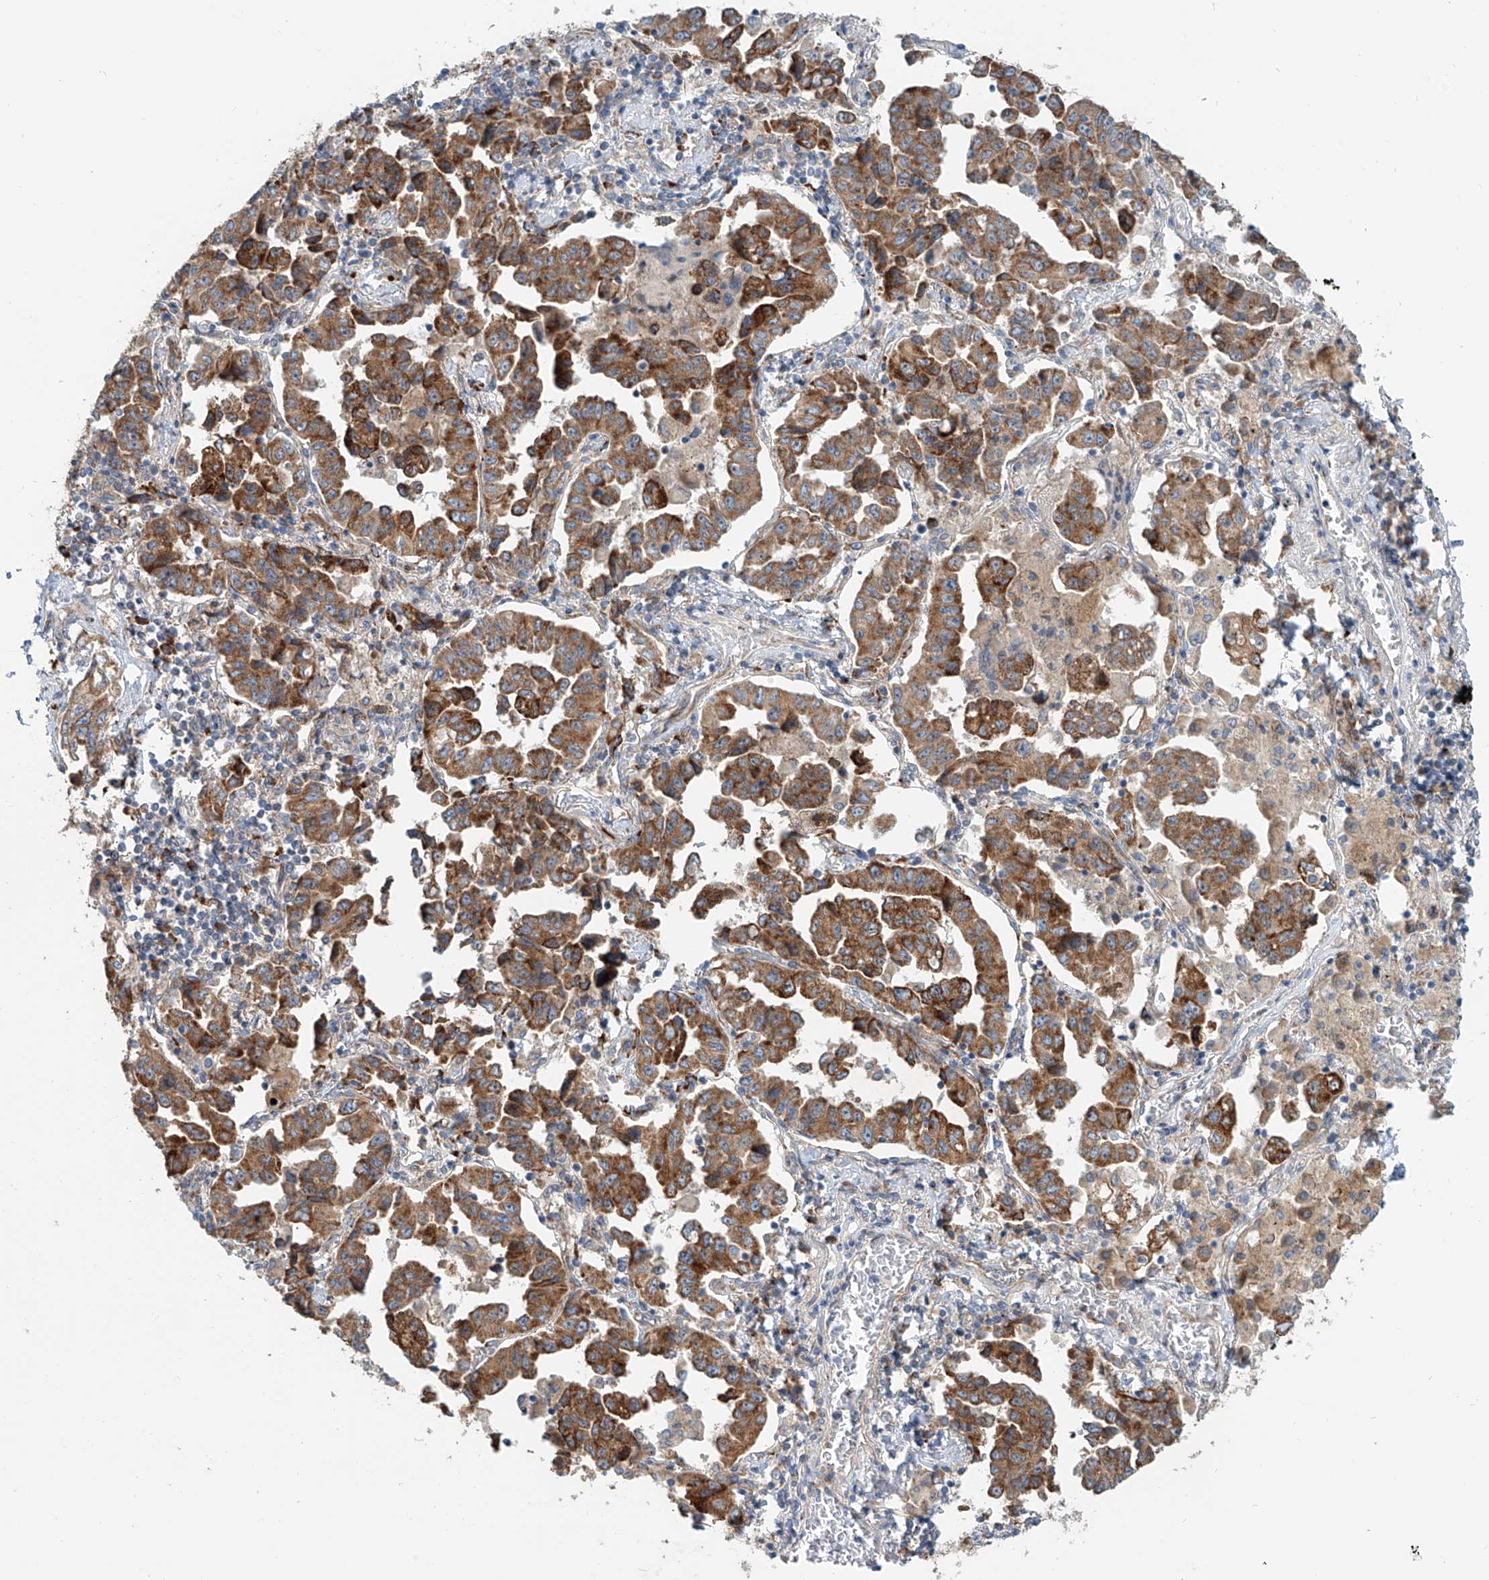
{"staining": {"intensity": "moderate", "quantity": ">75%", "location": "cytoplasmic/membranous"}, "tissue": "lung cancer", "cell_type": "Tumor cells", "image_type": "cancer", "snomed": [{"axis": "morphology", "description": "Adenocarcinoma, NOS"}, {"axis": "topography", "description": "Lung"}], "caption": "Tumor cells display medium levels of moderate cytoplasmic/membranous expression in about >75% of cells in human adenocarcinoma (lung).", "gene": "SNAP29", "patient": {"sex": "female", "age": 51}}